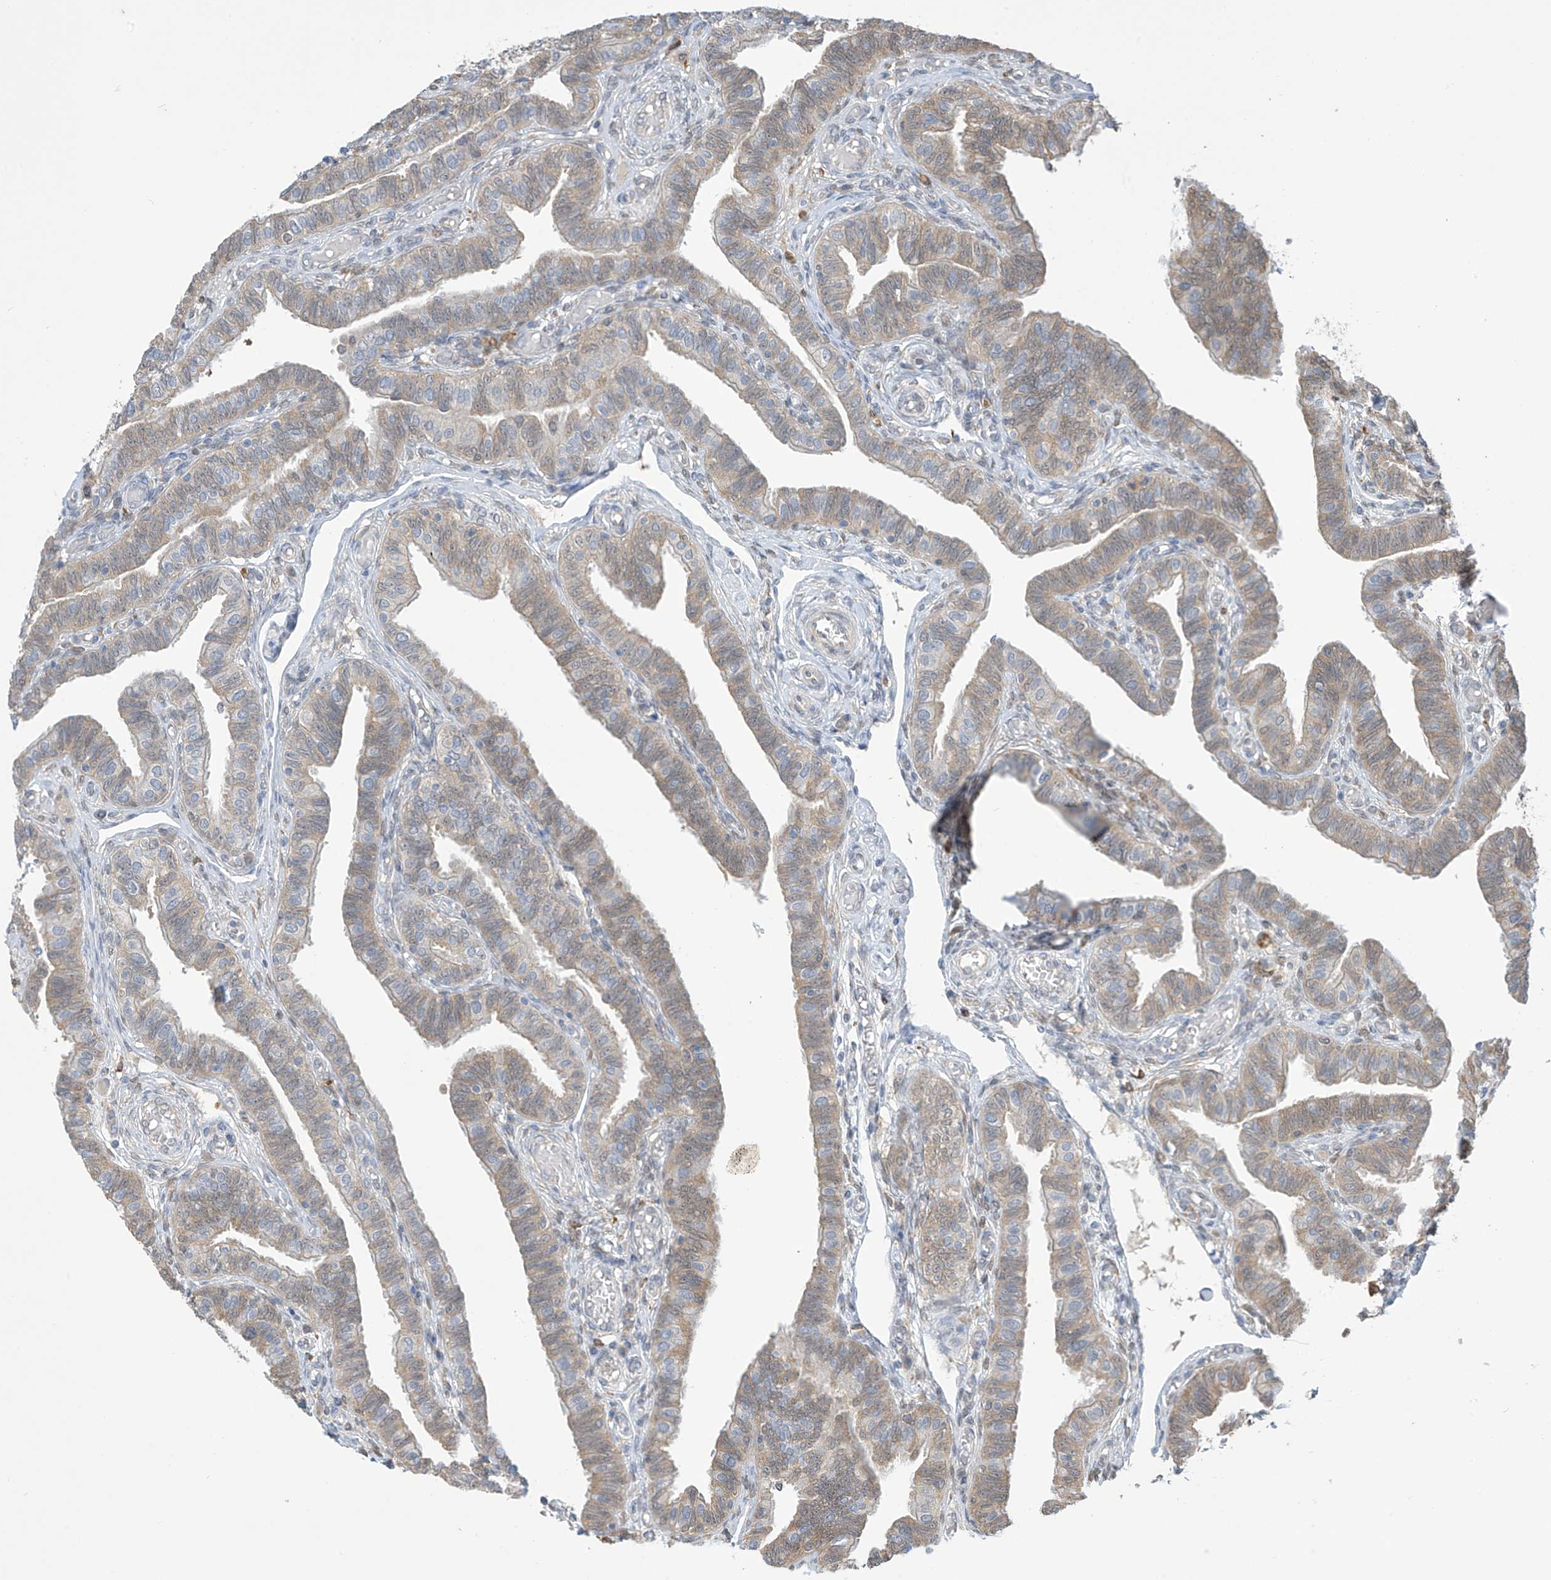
{"staining": {"intensity": "moderate", "quantity": "25%-75%", "location": "cytoplasmic/membranous,nuclear"}, "tissue": "fallopian tube", "cell_type": "Glandular cells", "image_type": "normal", "snomed": [{"axis": "morphology", "description": "Normal tissue, NOS"}, {"axis": "topography", "description": "Fallopian tube"}], "caption": "A brown stain labels moderate cytoplasmic/membranous,nuclear expression of a protein in glandular cells of benign fallopian tube. Ihc stains the protein in brown and the nuclei are stained blue.", "gene": "IDH1", "patient": {"sex": "female", "age": 39}}